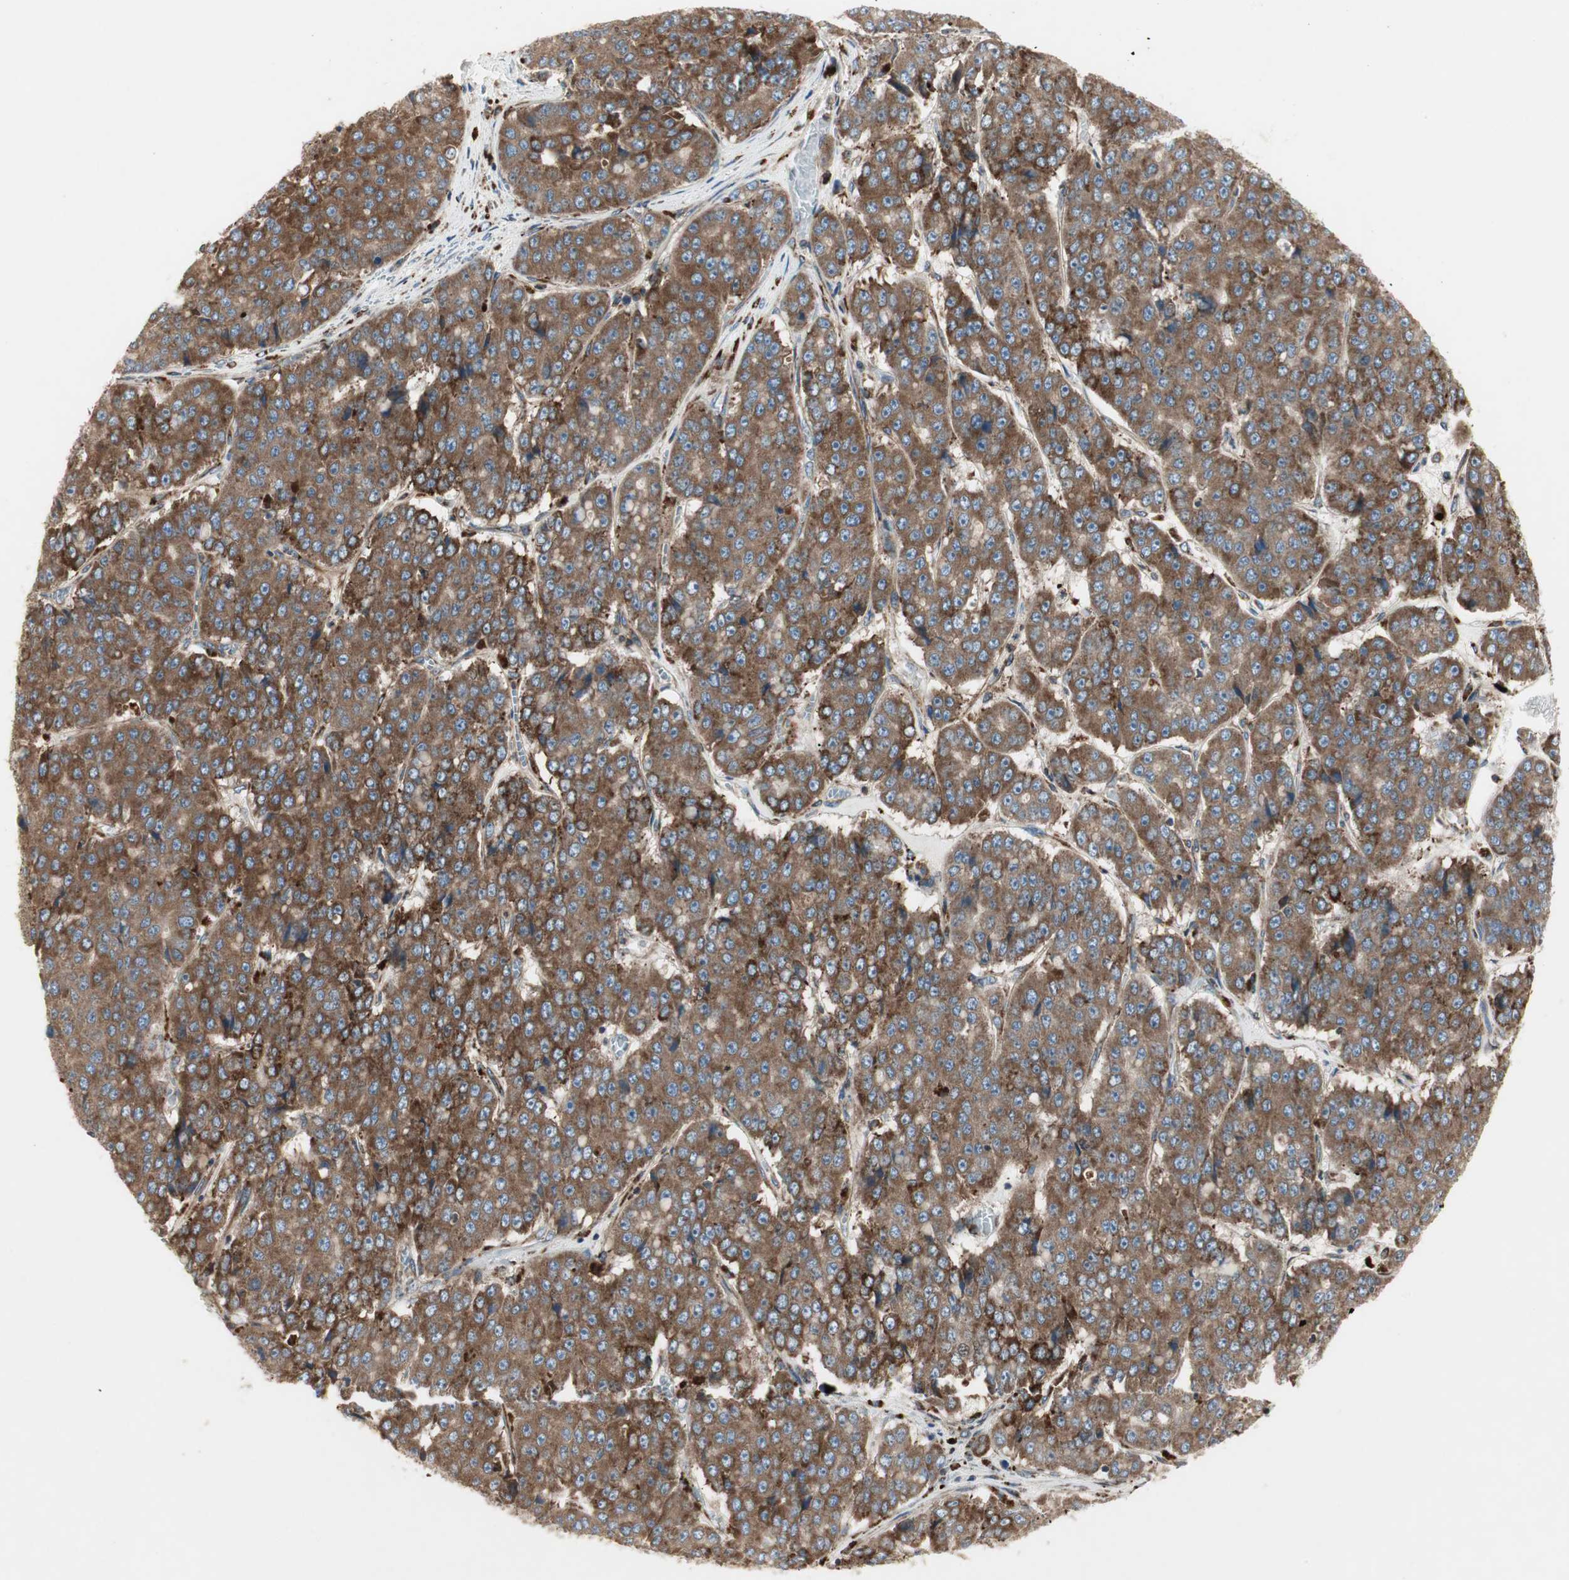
{"staining": {"intensity": "strong", "quantity": ">75%", "location": "cytoplasmic/membranous"}, "tissue": "pancreatic cancer", "cell_type": "Tumor cells", "image_type": "cancer", "snomed": [{"axis": "morphology", "description": "Adenocarcinoma, NOS"}, {"axis": "topography", "description": "Pancreas"}], "caption": "Pancreatic adenocarcinoma stained with a protein marker reveals strong staining in tumor cells.", "gene": "H6PD", "patient": {"sex": "male", "age": 50}}